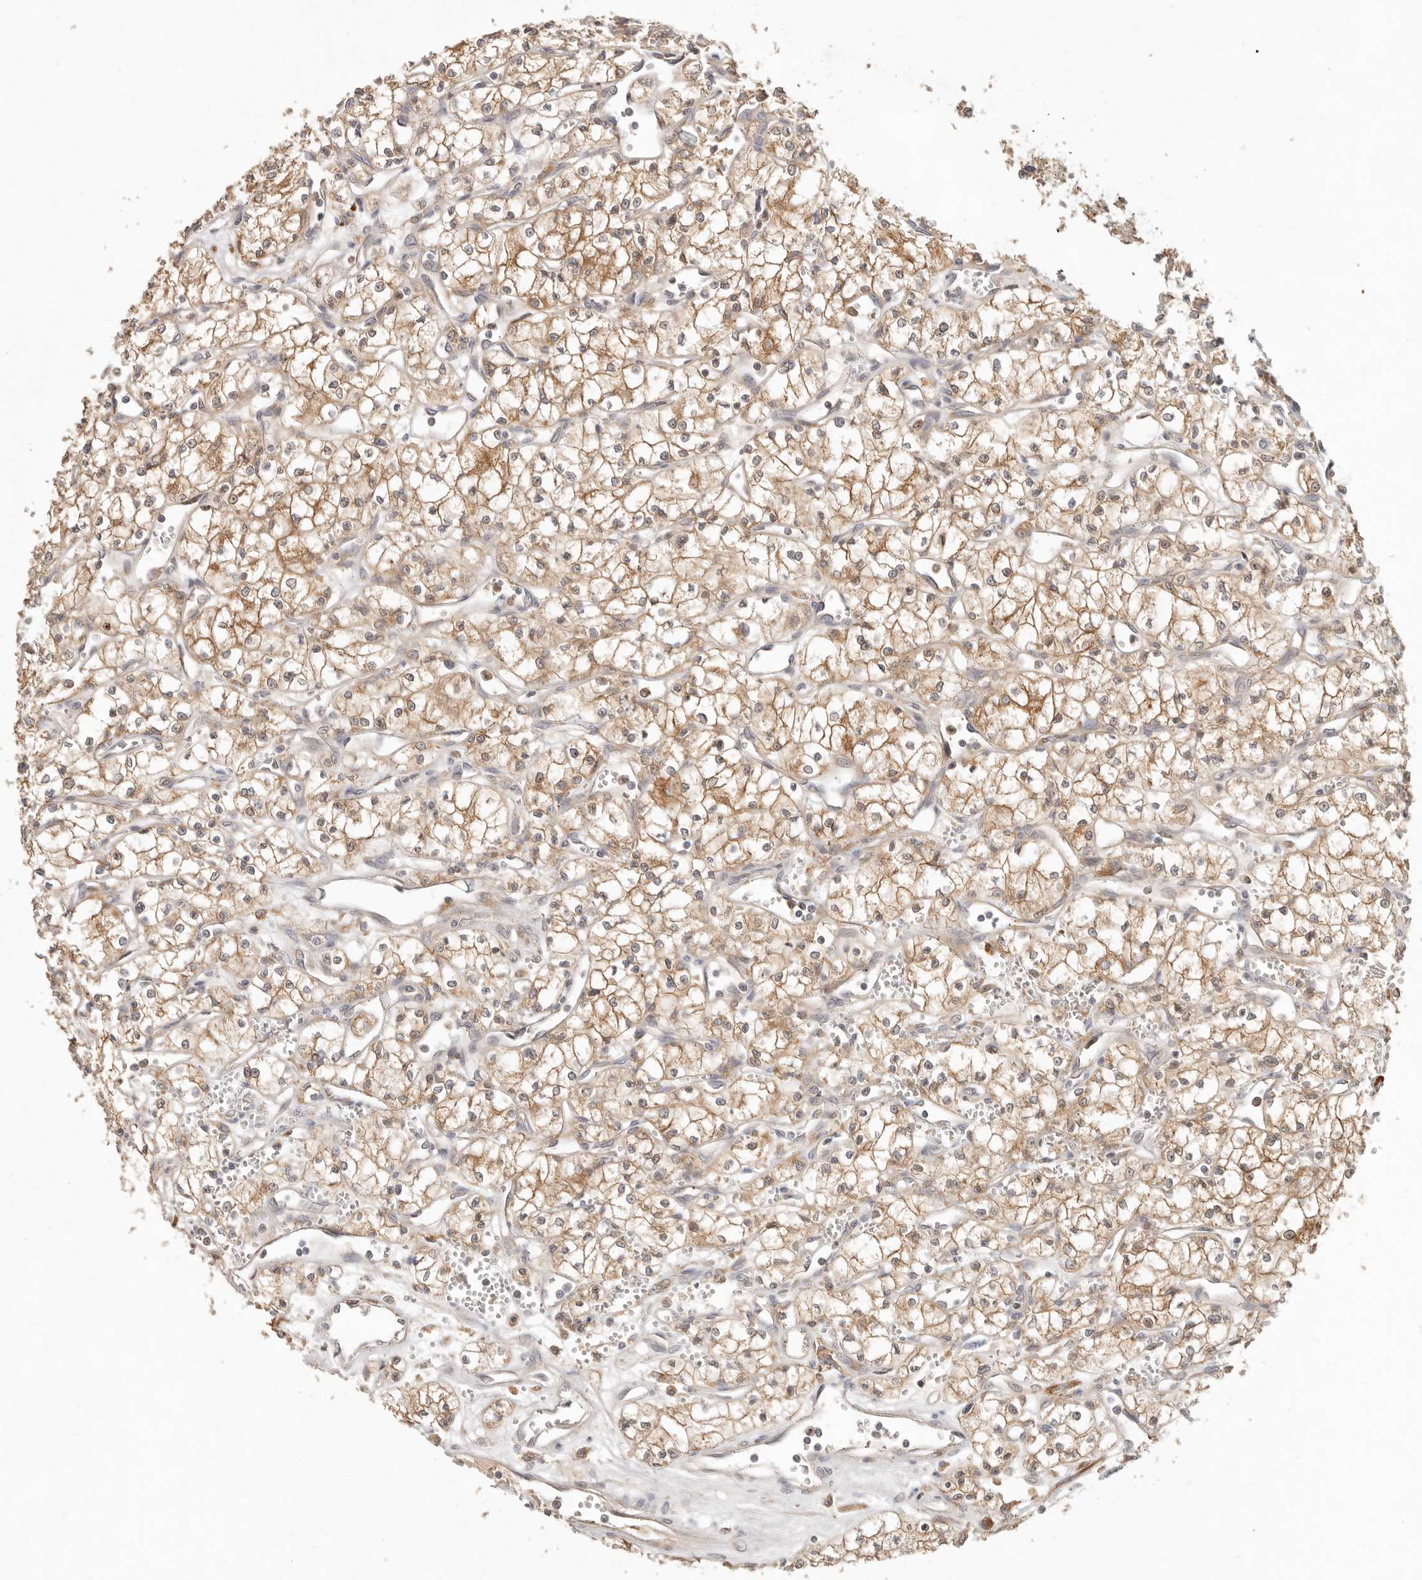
{"staining": {"intensity": "moderate", "quantity": ">75%", "location": "cytoplasmic/membranous"}, "tissue": "renal cancer", "cell_type": "Tumor cells", "image_type": "cancer", "snomed": [{"axis": "morphology", "description": "Adenocarcinoma, NOS"}, {"axis": "topography", "description": "Kidney"}], "caption": "Brown immunohistochemical staining in renal cancer (adenocarcinoma) displays moderate cytoplasmic/membranous positivity in about >75% of tumor cells.", "gene": "ARHGEF10L", "patient": {"sex": "male", "age": 59}}